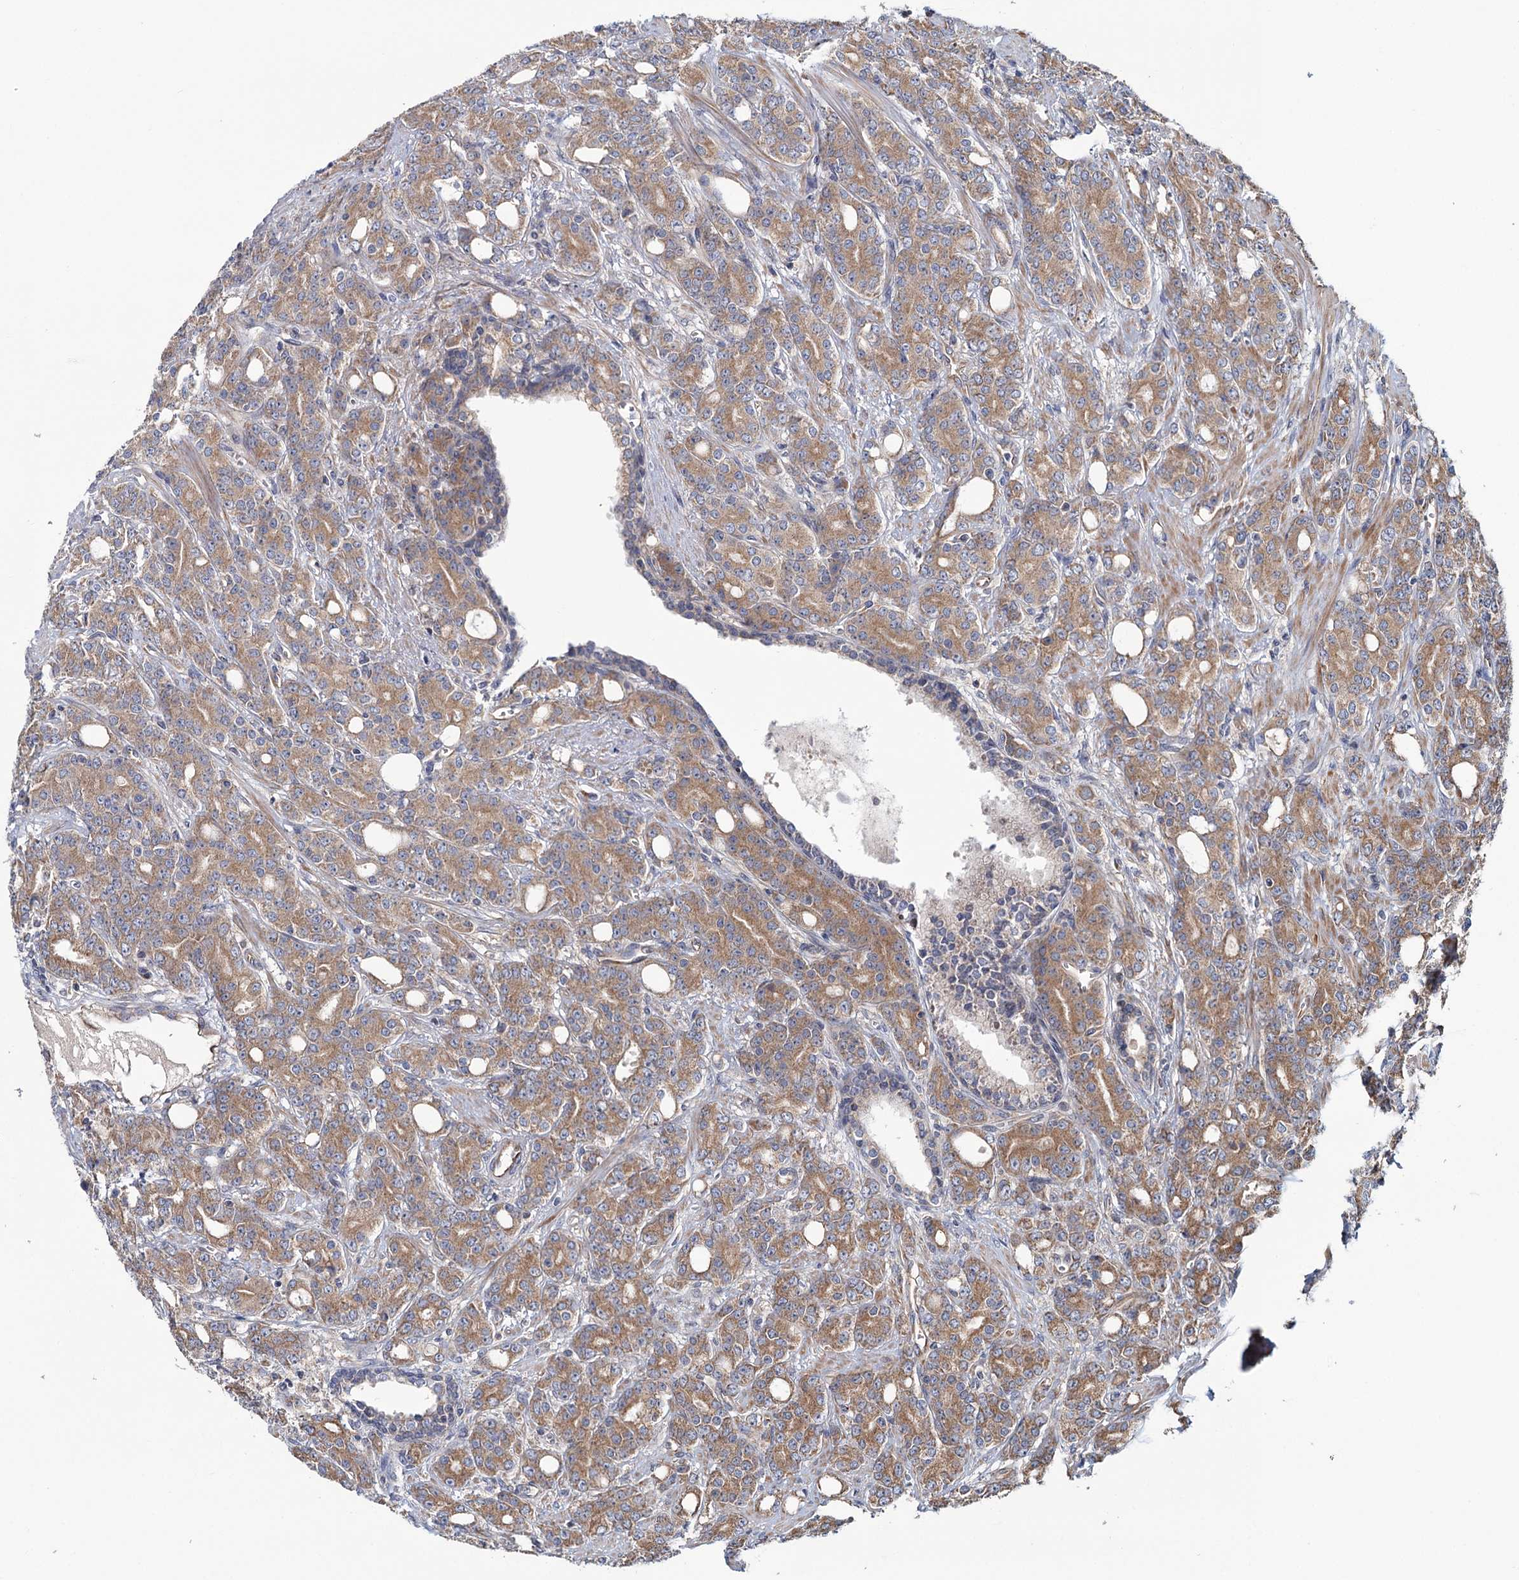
{"staining": {"intensity": "moderate", "quantity": ">75%", "location": "cytoplasmic/membranous"}, "tissue": "prostate cancer", "cell_type": "Tumor cells", "image_type": "cancer", "snomed": [{"axis": "morphology", "description": "Adenocarcinoma, High grade"}, {"axis": "topography", "description": "Prostate"}], "caption": "The micrograph displays staining of prostate cancer (adenocarcinoma (high-grade)), revealing moderate cytoplasmic/membranous protein staining (brown color) within tumor cells.", "gene": "MTRR", "patient": {"sex": "male", "age": 62}}